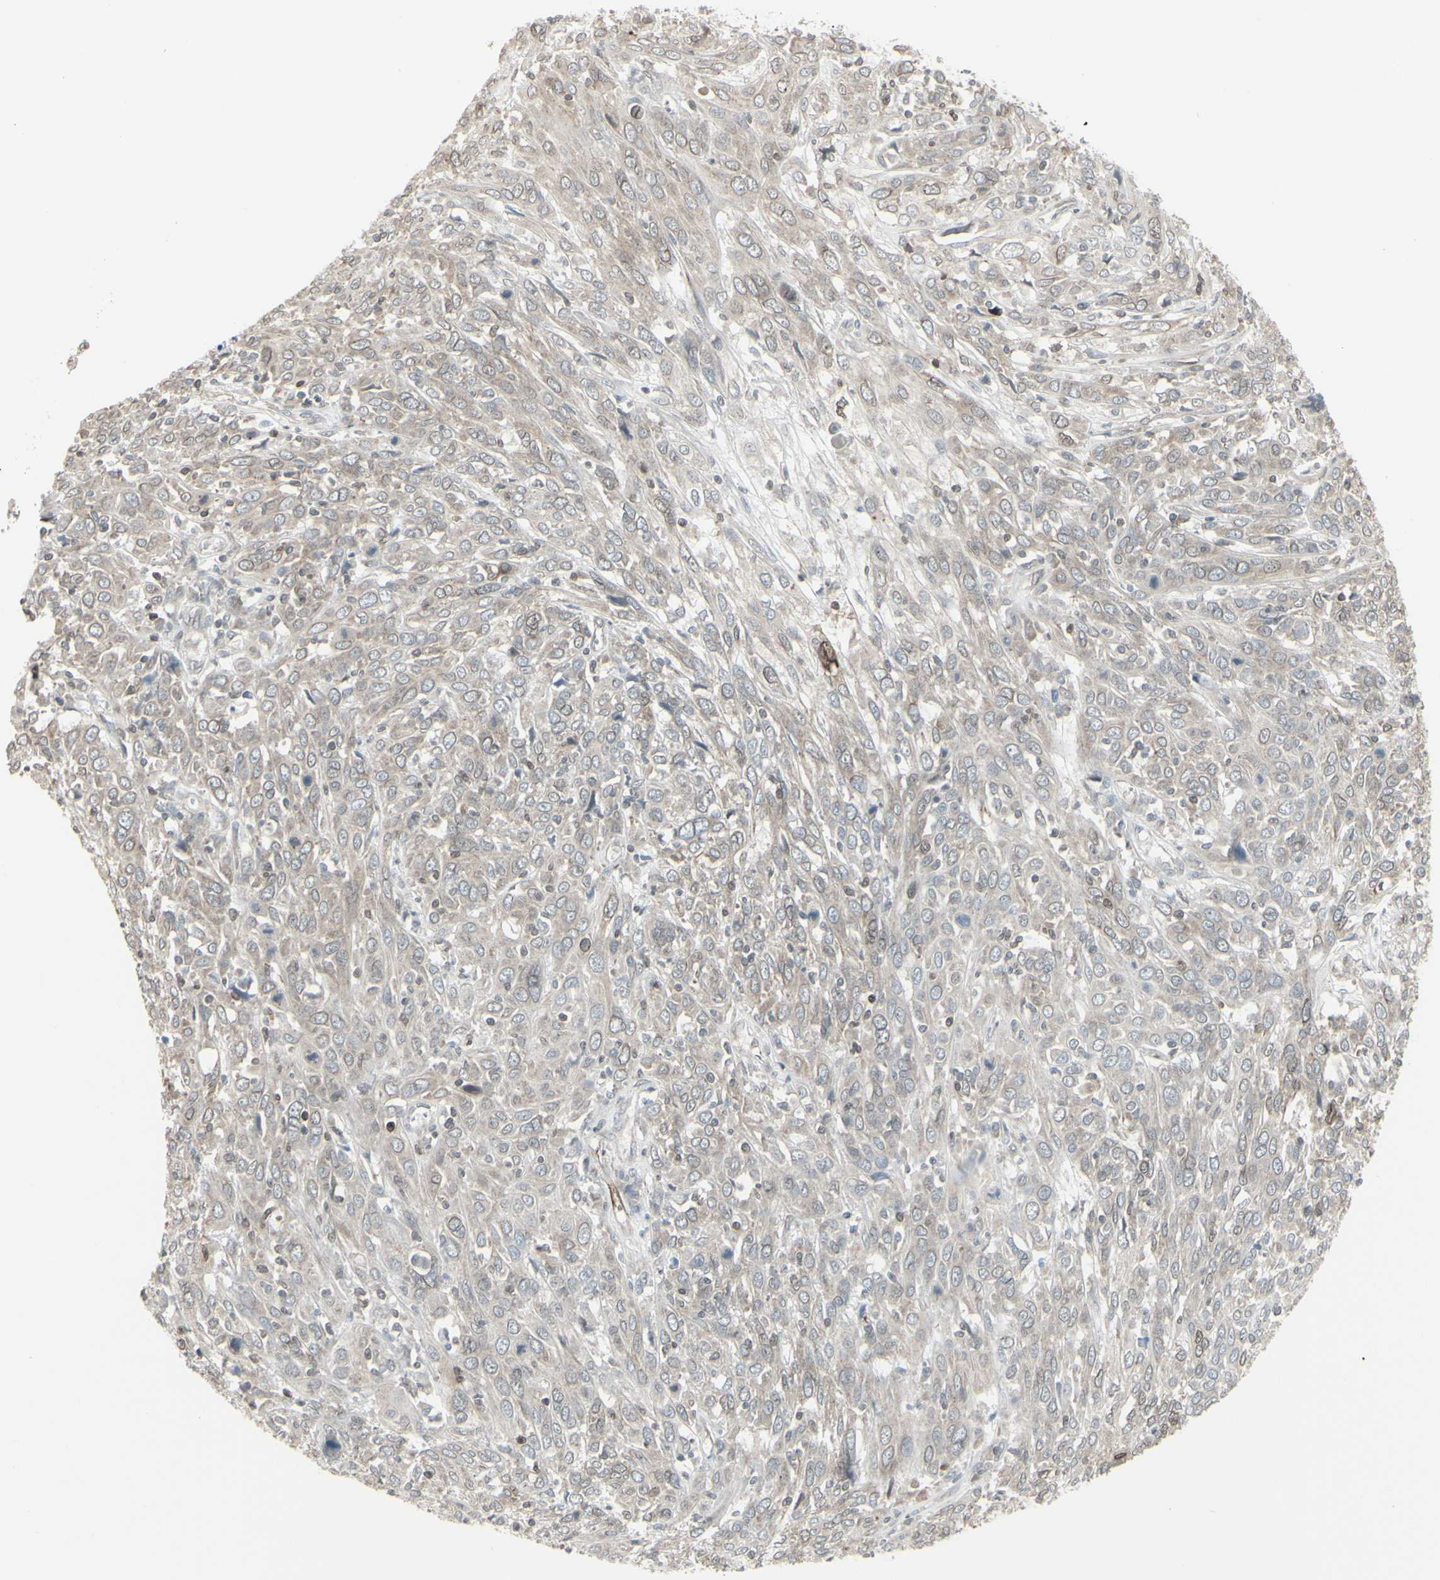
{"staining": {"intensity": "weak", "quantity": ">75%", "location": "cytoplasmic/membranous,nuclear"}, "tissue": "cervical cancer", "cell_type": "Tumor cells", "image_type": "cancer", "snomed": [{"axis": "morphology", "description": "Squamous cell carcinoma, NOS"}, {"axis": "topography", "description": "Cervix"}], "caption": "Cervical cancer stained with a brown dye shows weak cytoplasmic/membranous and nuclear positive staining in approximately >75% of tumor cells.", "gene": "DTX3L", "patient": {"sex": "female", "age": 46}}